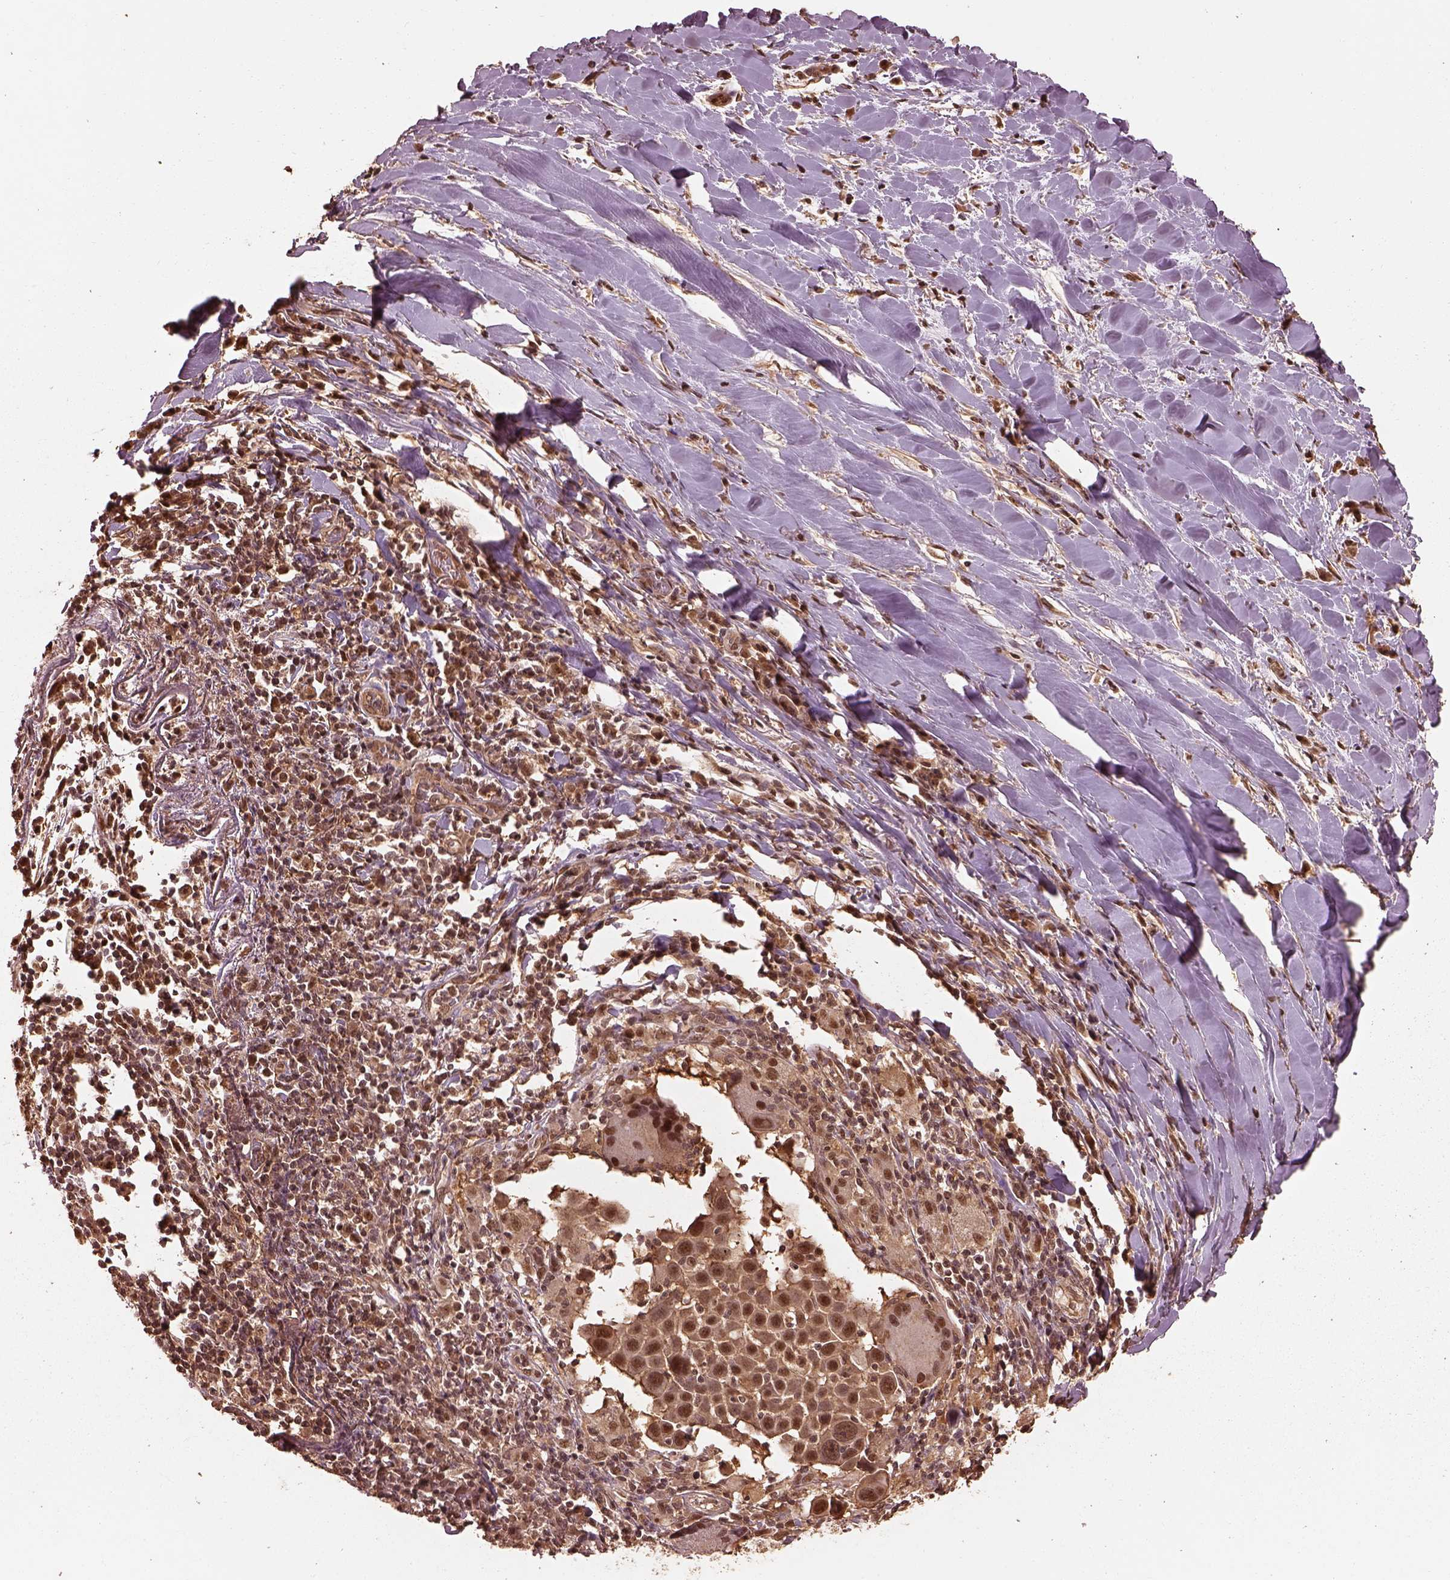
{"staining": {"intensity": "moderate", "quantity": "25%-75%", "location": "cytoplasmic/membranous,nuclear"}, "tissue": "lung cancer", "cell_type": "Tumor cells", "image_type": "cancer", "snomed": [{"axis": "morphology", "description": "Squamous cell carcinoma, NOS"}, {"axis": "topography", "description": "Lung"}], "caption": "A high-resolution photomicrograph shows IHC staining of lung cancer, which exhibits moderate cytoplasmic/membranous and nuclear positivity in about 25%-75% of tumor cells.", "gene": "PSMC5", "patient": {"sex": "male", "age": 57}}